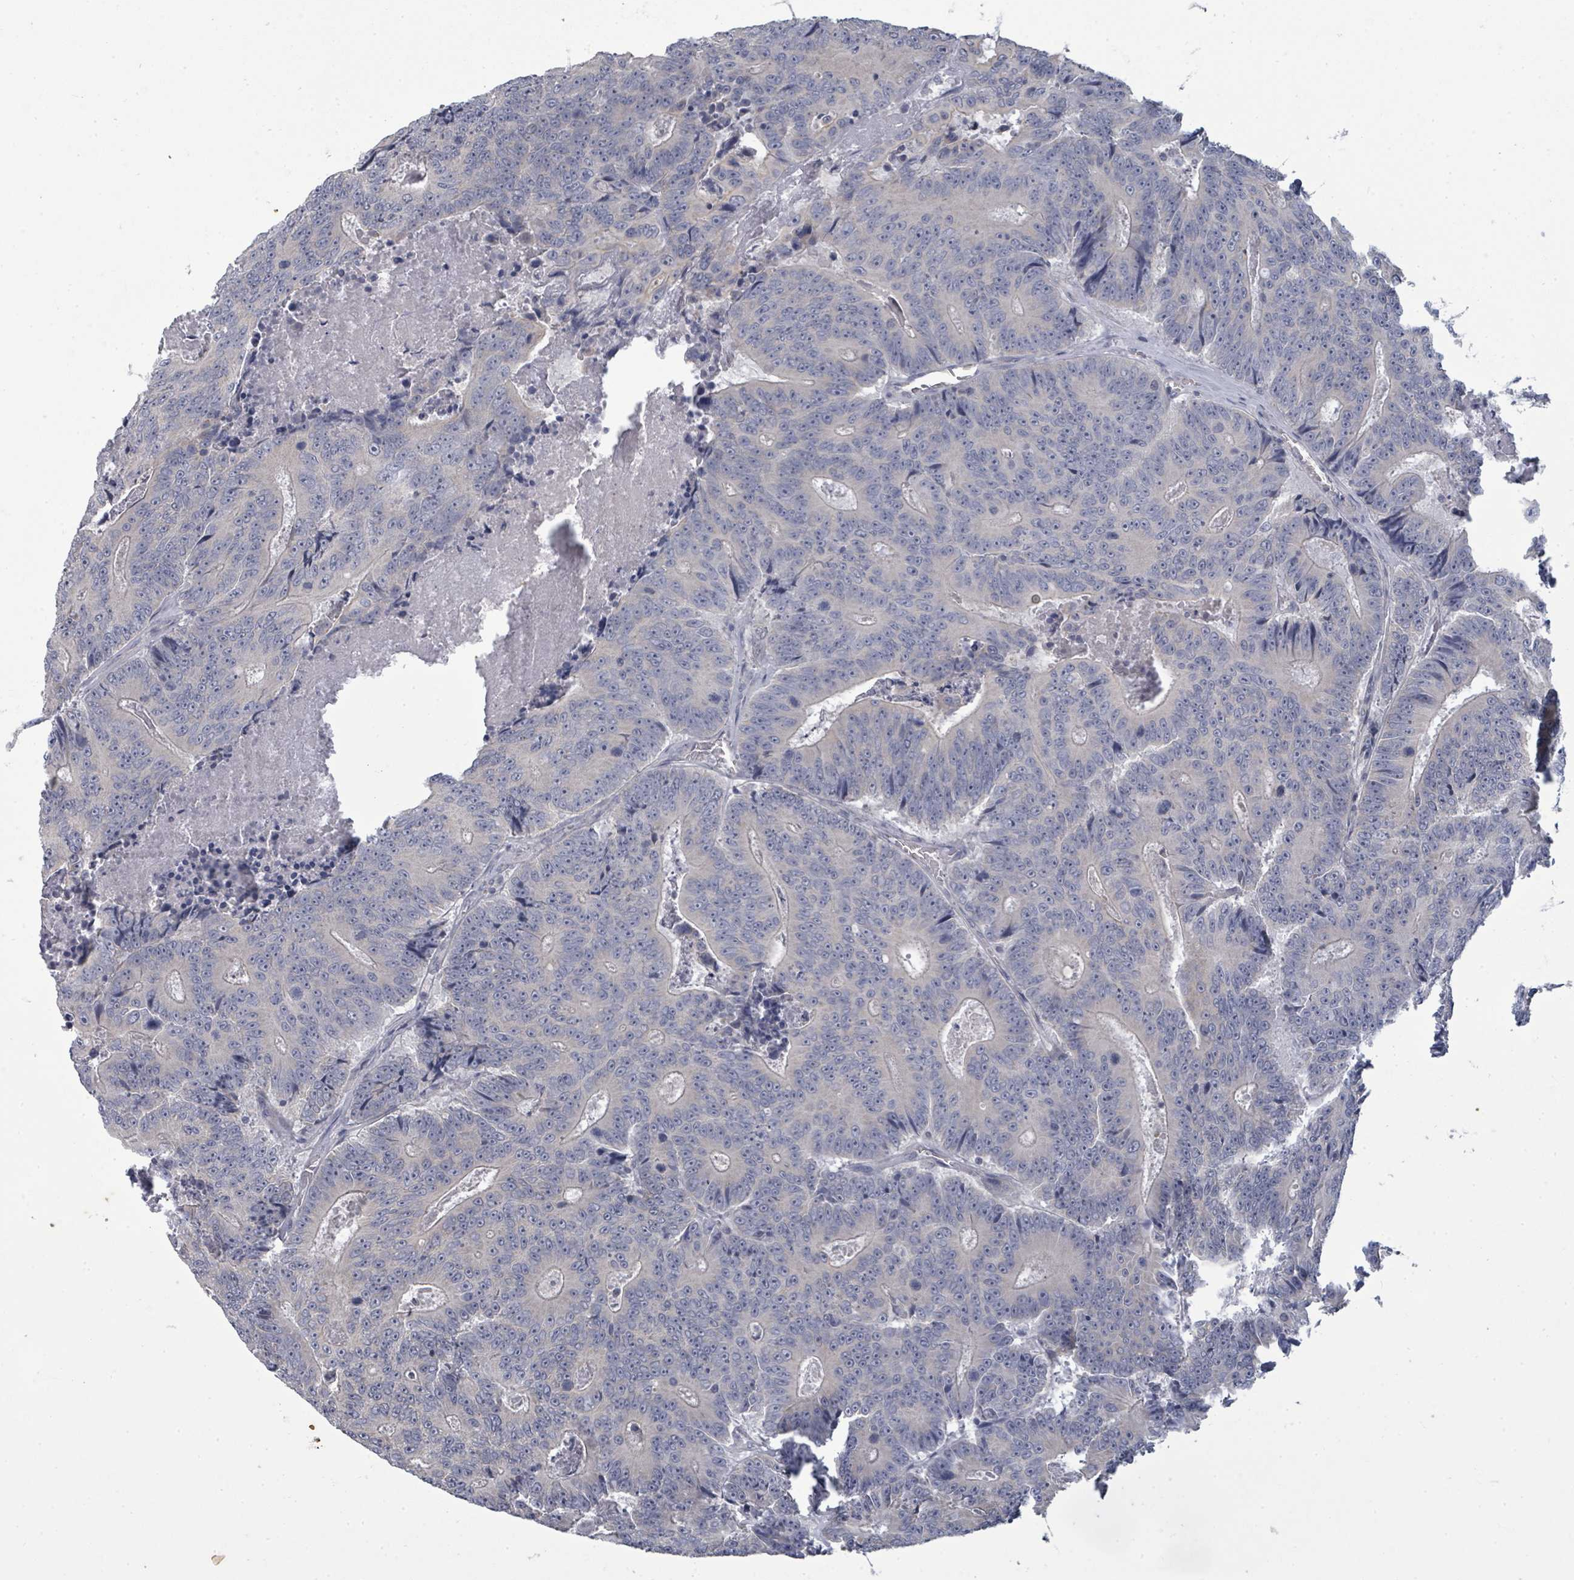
{"staining": {"intensity": "negative", "quantity": "none", "location": "none"}, "tissue": "colorectal cancer", "cell_type": "Tumor cells", "image_type": "cancer", "snomed": [{"axis": "morphology", "description": "Adenocarcinoma, NOS"}, {"axis": "topography", "description": "Colon"}], "caption": "An image of adenocarcinoma (colorectal) stained for a protein shows no brown staining in tumor cells.", "gene": "ASB12", "patient": {"sex": "male", "age": 83}}